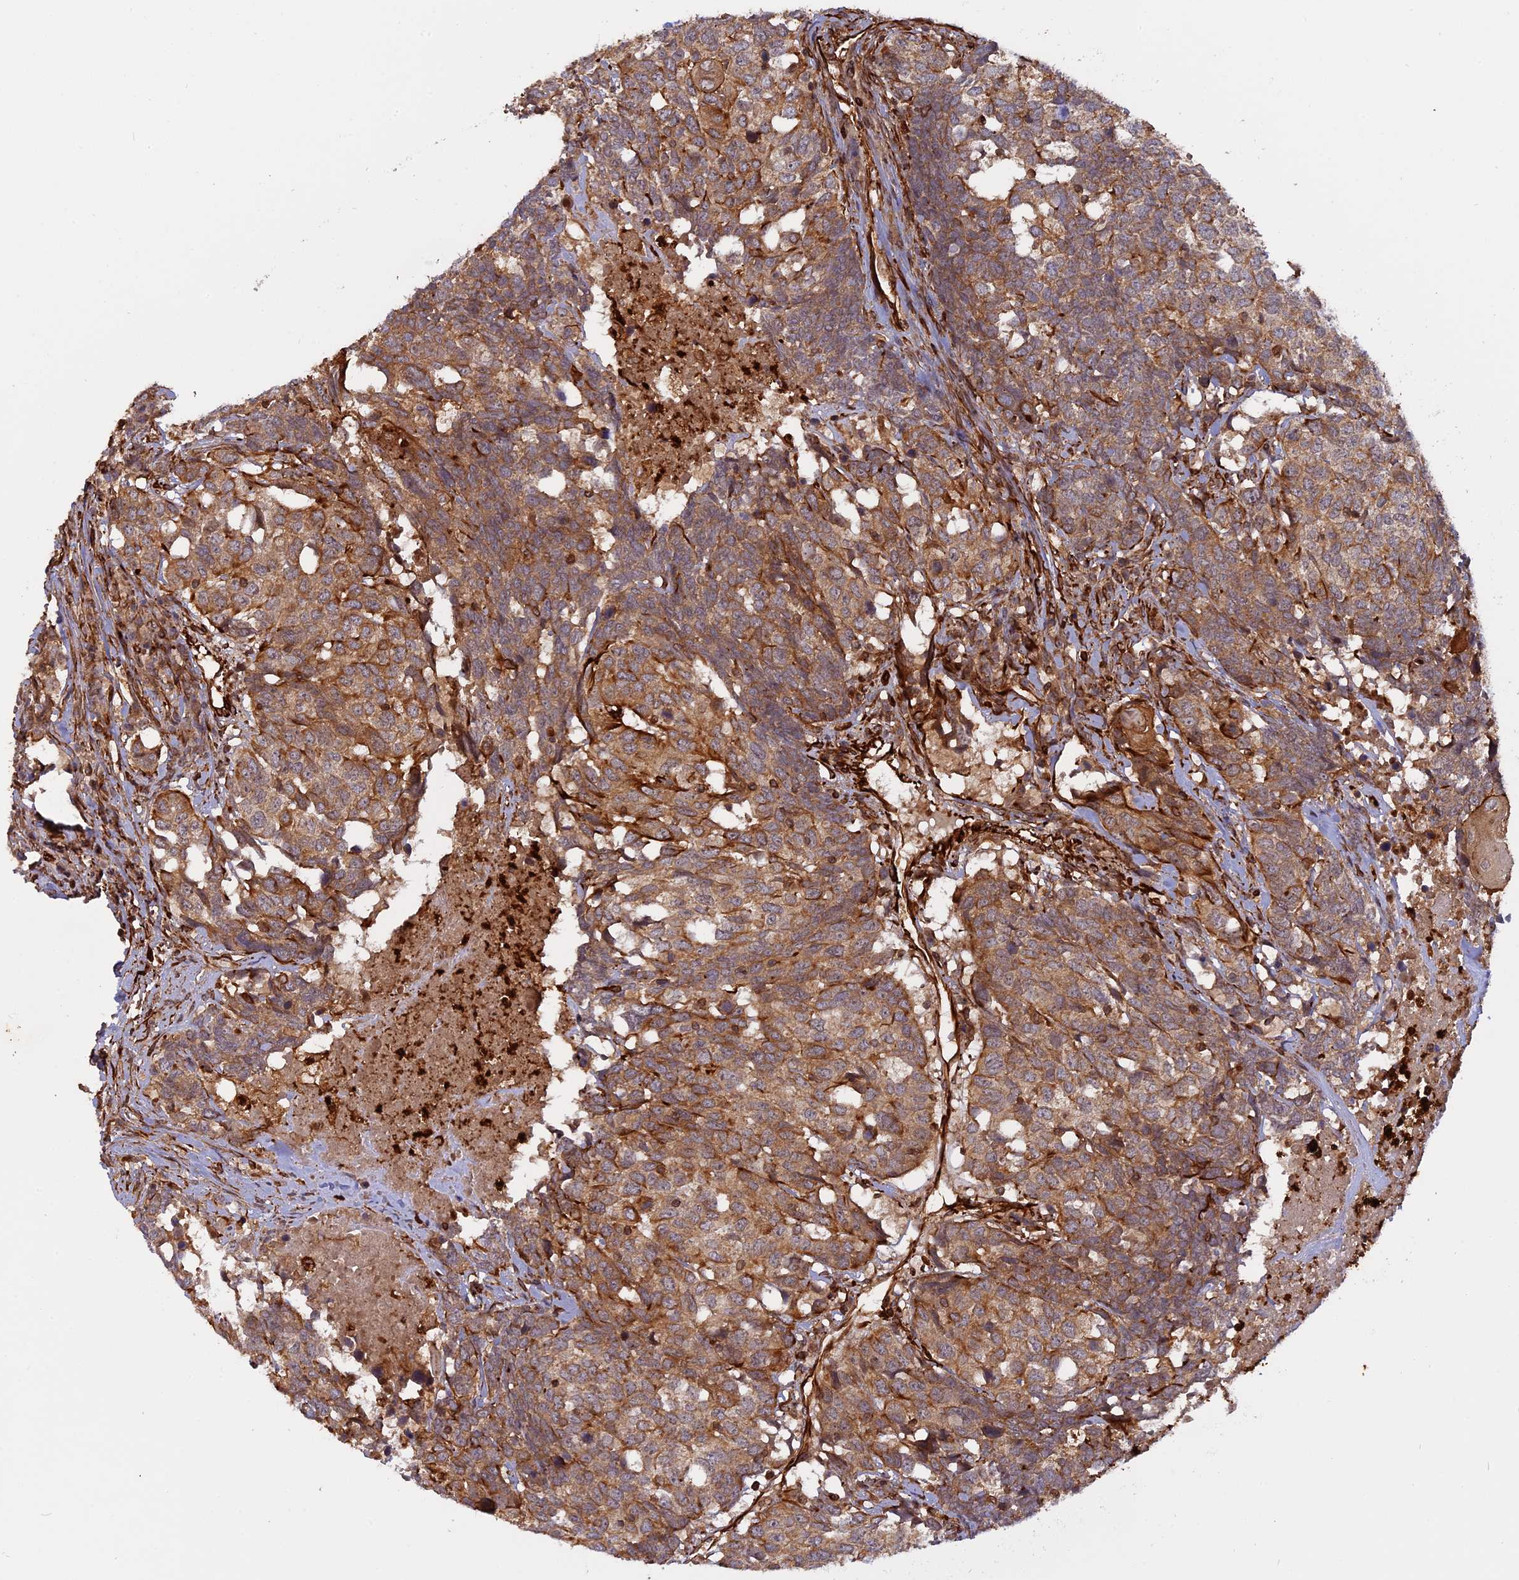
{"staining": {"intensity": "moderate", "quantity": ">75%", "location": "cytoplasmic/membranous"}, "tissue": "head and neck cancer", "cell_type": "Tumor cells", "image_type": "cancer", "snomed": [{"axis": "morphology", "description": "Squamous cell carcinoma, NOS"}, {"axis": "topography", "description": "Head-Neck"}], "caption": "Immunohistochemical staining of human head and neck cancer (squamous cell carcinoma) shows medium levels of moderate cytoplasmic/membranous protein positivity in approximately >75% of tumor cells.", "gene": "PHLDB3", "patient": {"sex": "male", "age": 66}}